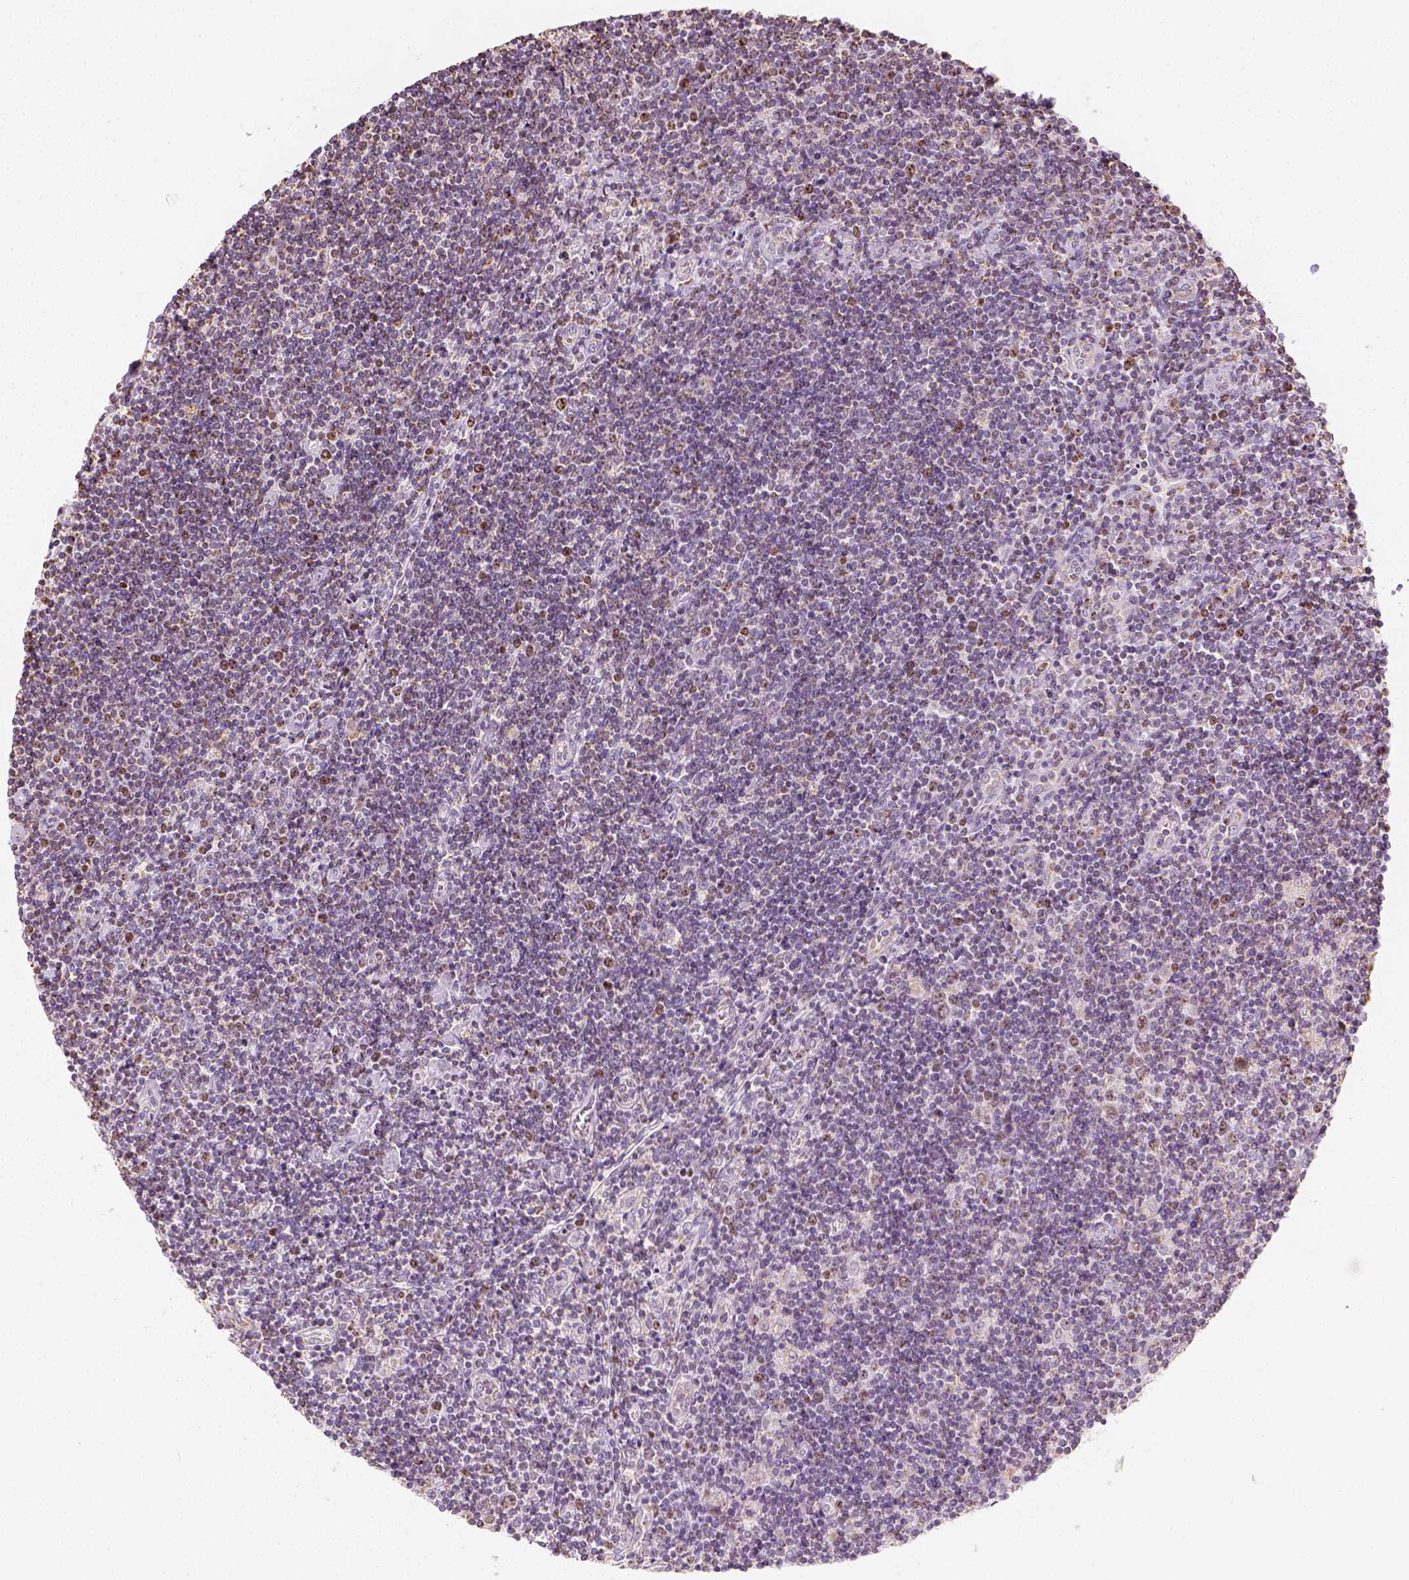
{"staining": {"intensity": "negative", "quantity": "none", "location": "none"}, "tissue": "lymphoma", "cell_type": "Tumor cells", "image_type": "cancer", "snomed": [{"axis": "morphology", "description": "Hodgkin's disease, NOS"}, {"axis": "topography", "description": "Lymph node"}], "caption": "The IHC photomicrograph has no significant expression in tumor cells of Hodgkin's disease tissue.", "gene": "LCA5", "patient": {"sex": "male", "age": 40}}